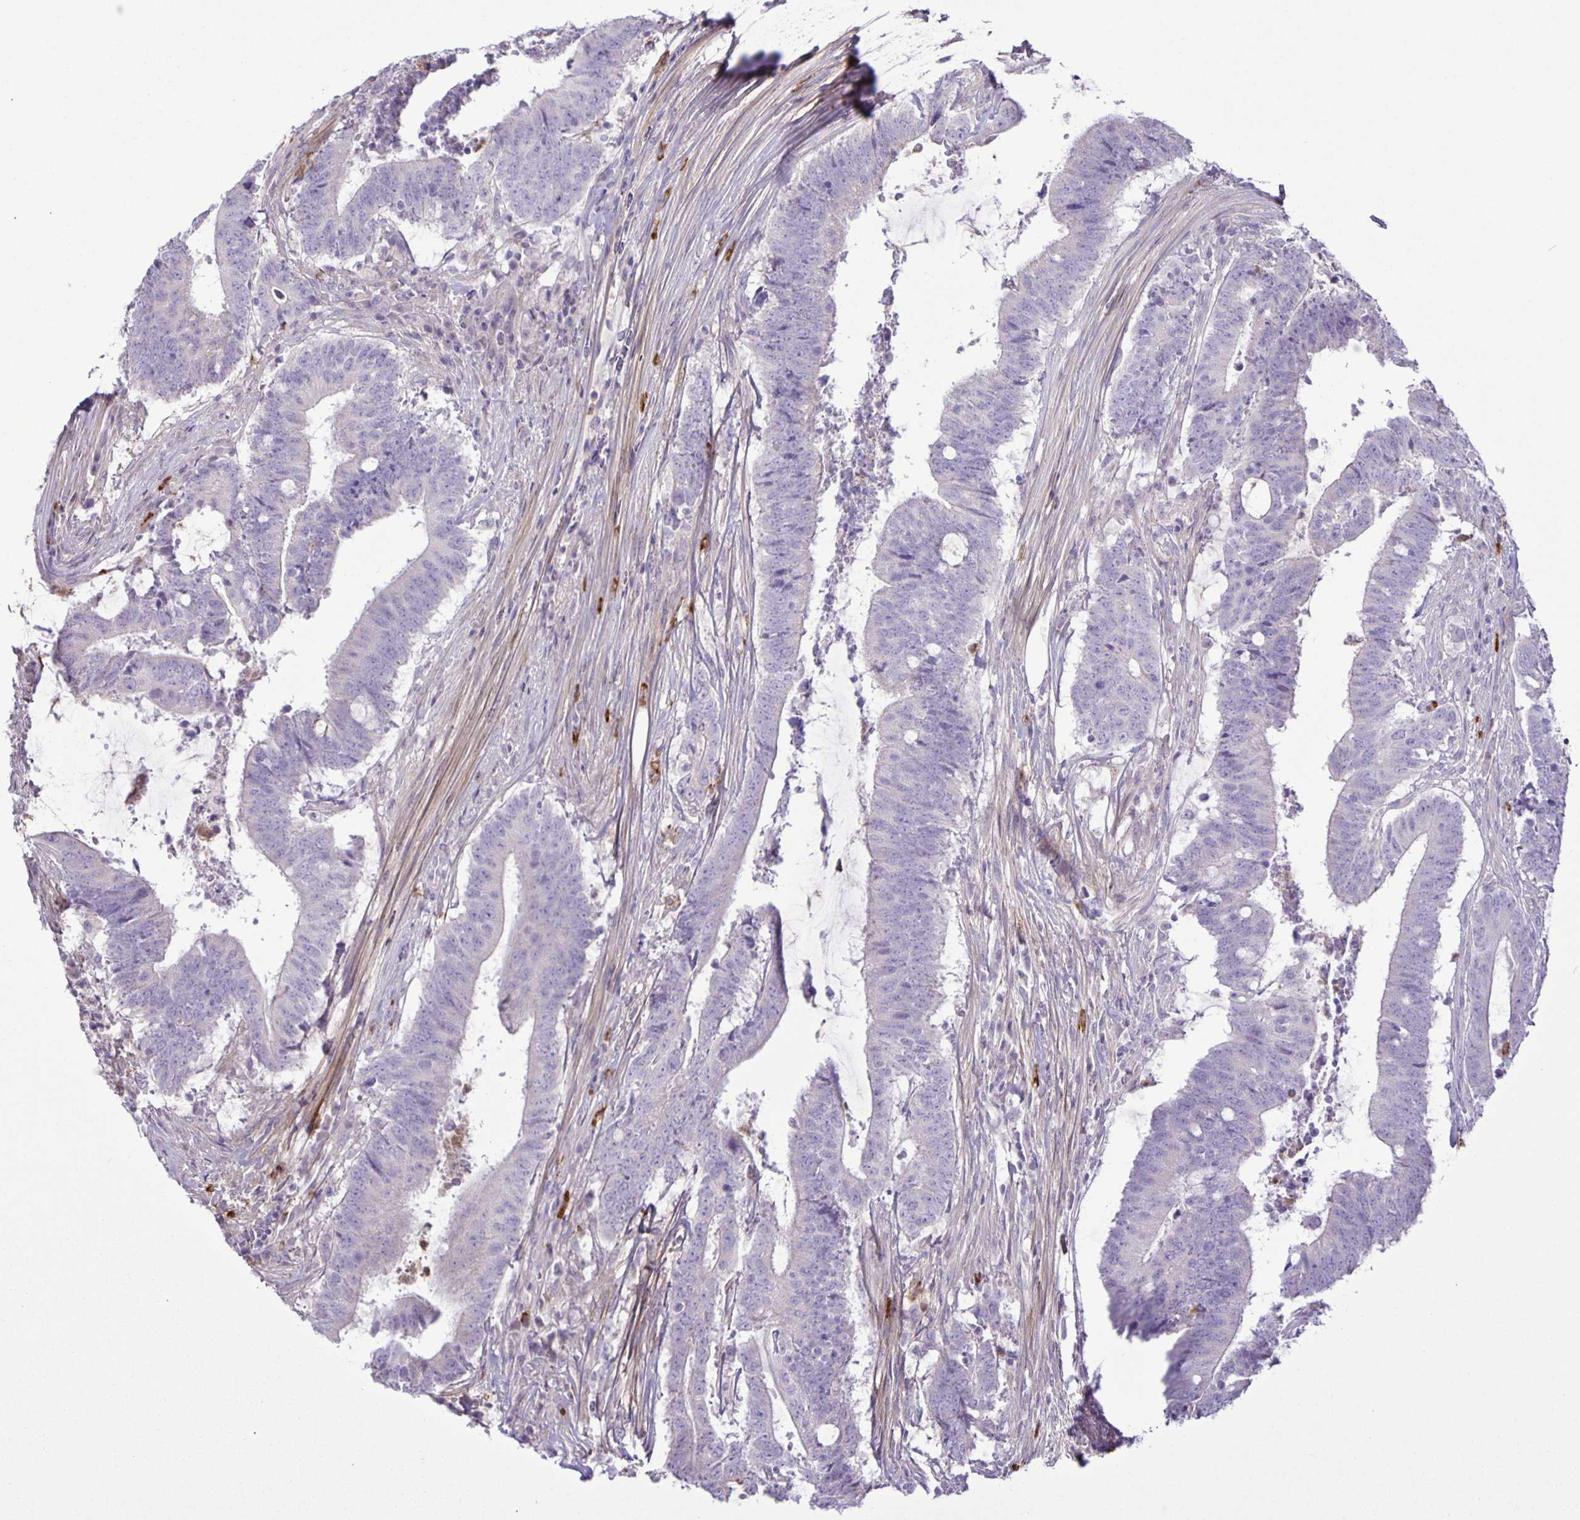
{"staining": {"intensity": "negative", "quantity": "none", "location": "none"}, "tissue": "colorectal cancer", "cell_type": "Tumor cells", "image_type": "cancer", "snomed": [{"axis": "morphology", "description": "Adenocarcinoma, NOS"}, {"axis": "topography", "description": "Colon"}], "caption": "A photomicrograph of colorectal cancer stained for a protein demonstrates no brown staining in tumor cells.", "gene": "ADCK1", "patient": {"sex": "female", "age": 43}}